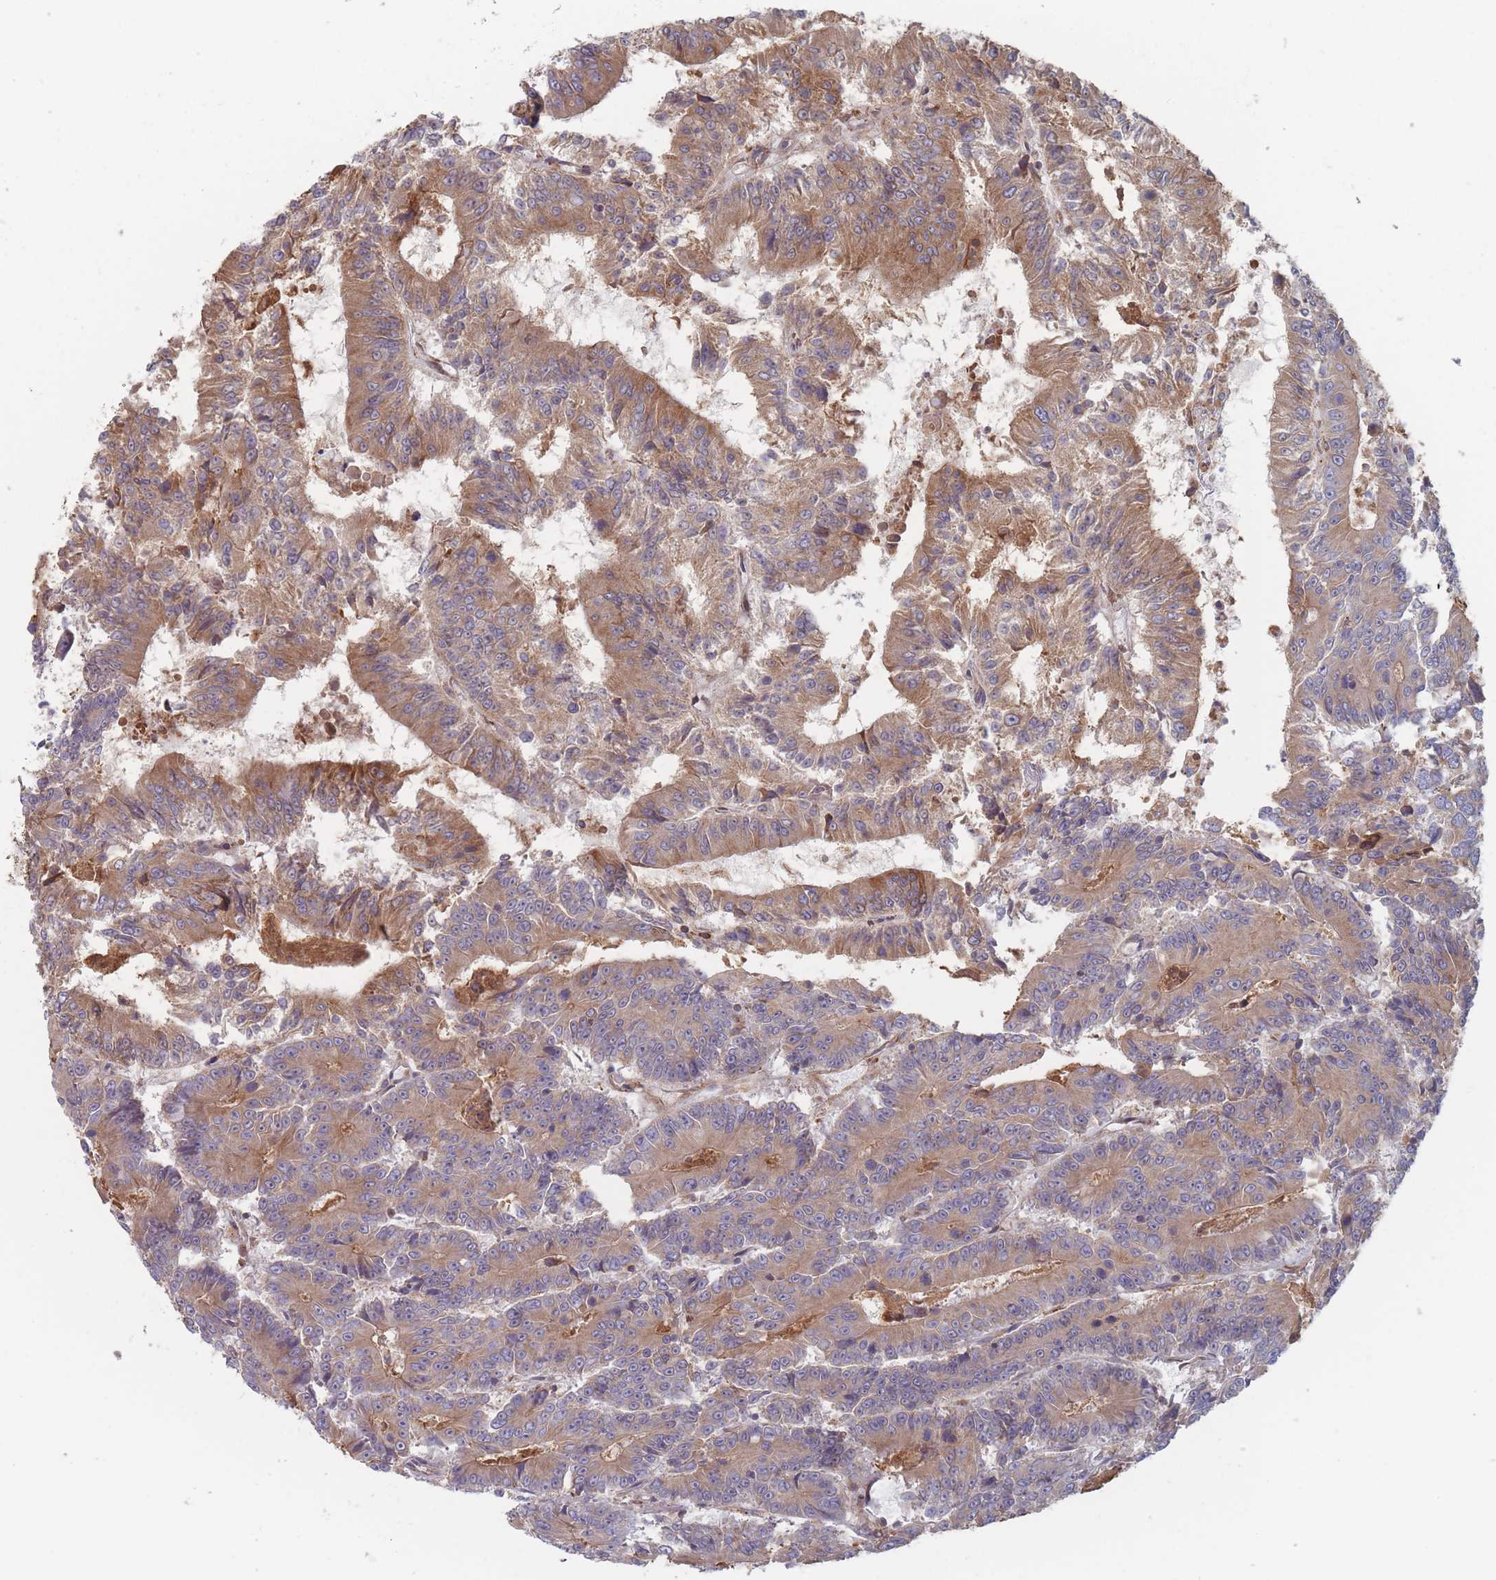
{"staining": {"intensity": "moderate", "quantity": ">75%", "location": "cytoplasmic/membranous"}, "tissue": "colorectal cancer", "cell_type": "Tumor cells", "image_type": "cancer", "snomed": [{"axis": "morphology", "description": "Adenocarcinoma, NOS"}, {"axis": "topography", "description": "Colon"}], "caption": "Colorectal cancer (adenocarcinoma) stained with a brown dye reveals moderate cytoplasmic/membranous positive positivity in approximately >75% of tumor cells.", "gene": "KDSR", "patient": {"sex": "male", "age": 83}}